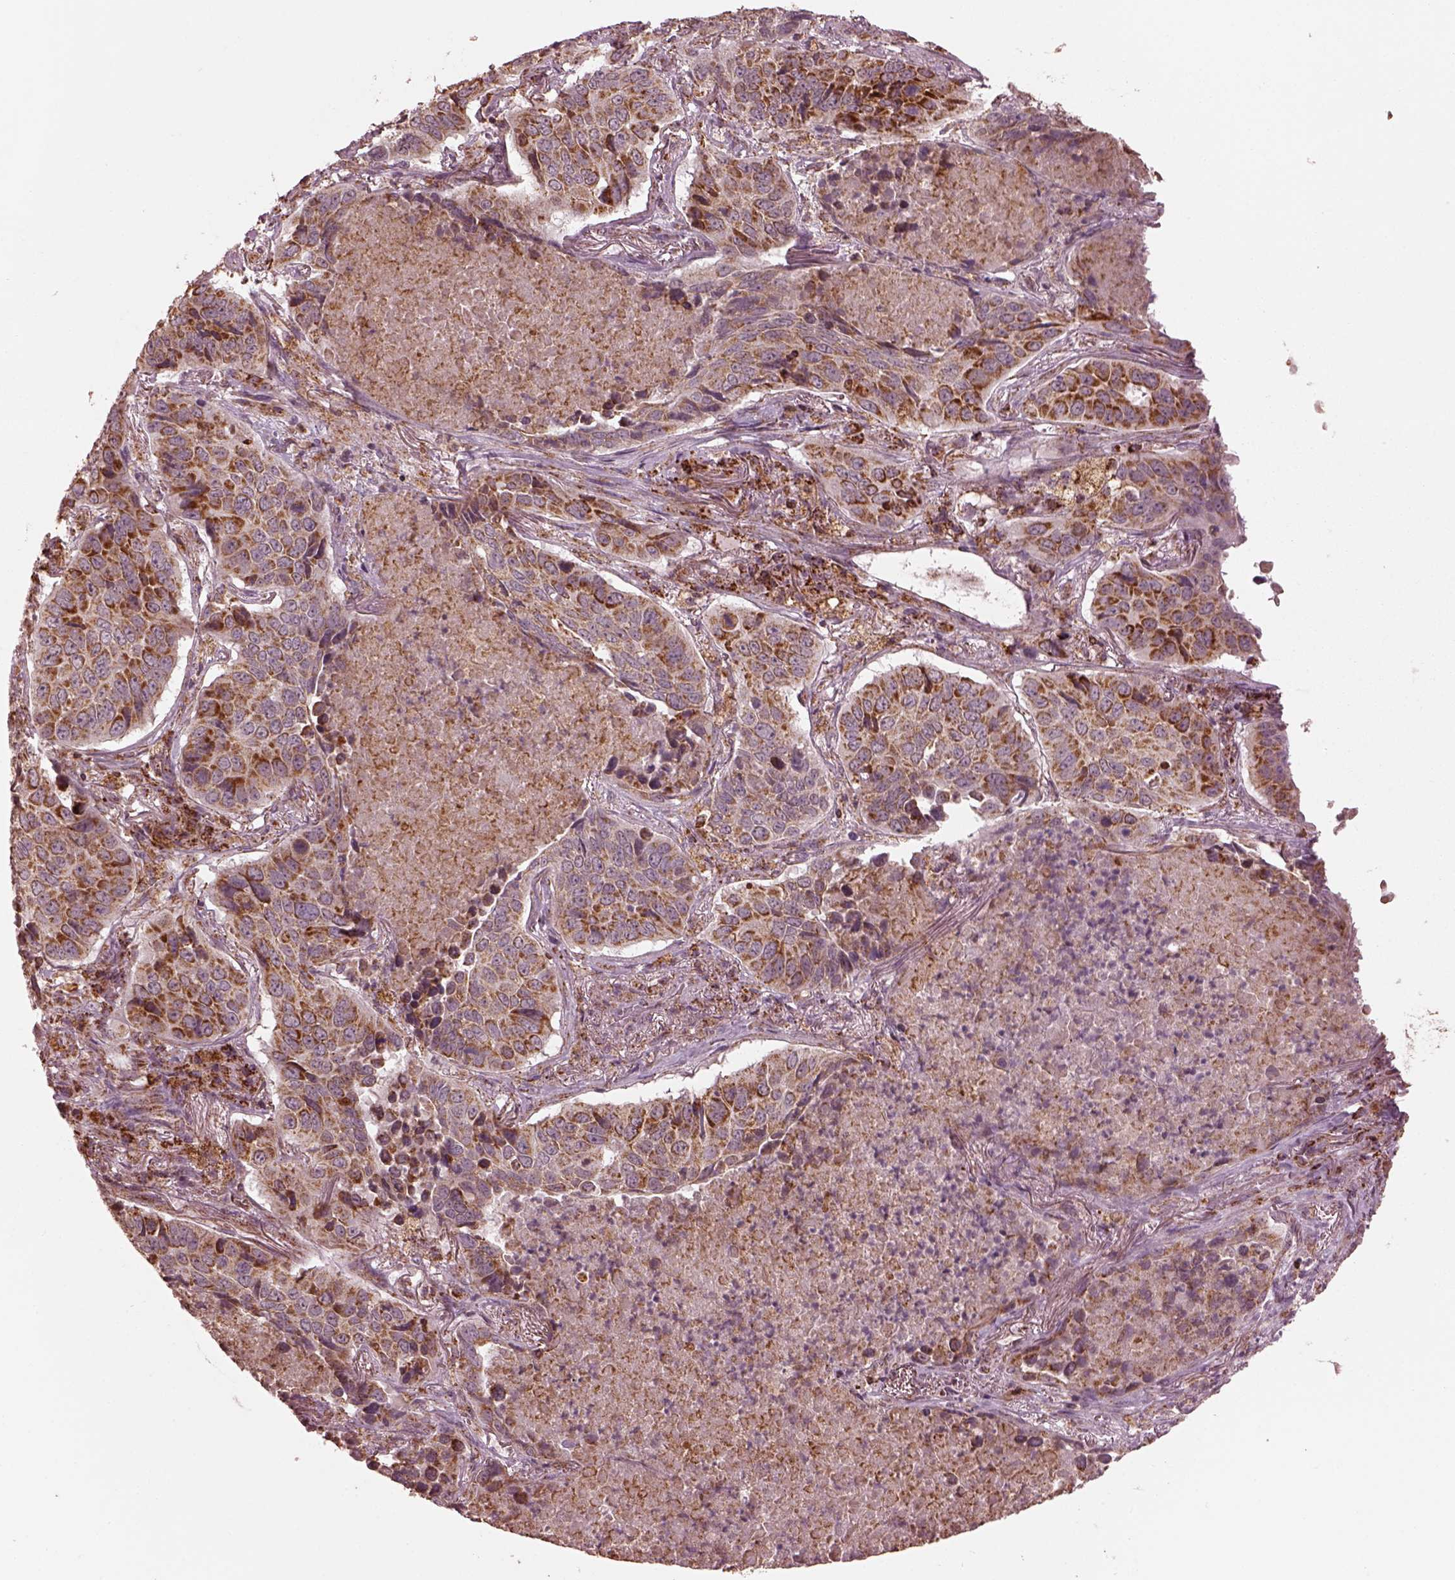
{"staining": {"intensity": "strong", "quantity": "25%-75%", "location": "cytoplasmic/membranous"}, "tissue": "lung cancer", "cell_type": "Tumor cells", "image_type": "cancer", "snomed": [{"axis": "morphology", "description": "Normal tissue, NOS"}, {"axis": "morphology", "description": "Squamous cell carcinoma, NOS"}, {"axis": "topography", "description": "Bronchus"}, {"axis": "topography", "description": "Lung"}], "caption": "Squamous cell carcinoma (lung) stained with a brown dye exhibits strong cytoplasmic/membranous positive expression in approximately 25%-75% of tumor cells.", "gene": "NDUFB10", "patient": {"sex": "male", "age": 64}}